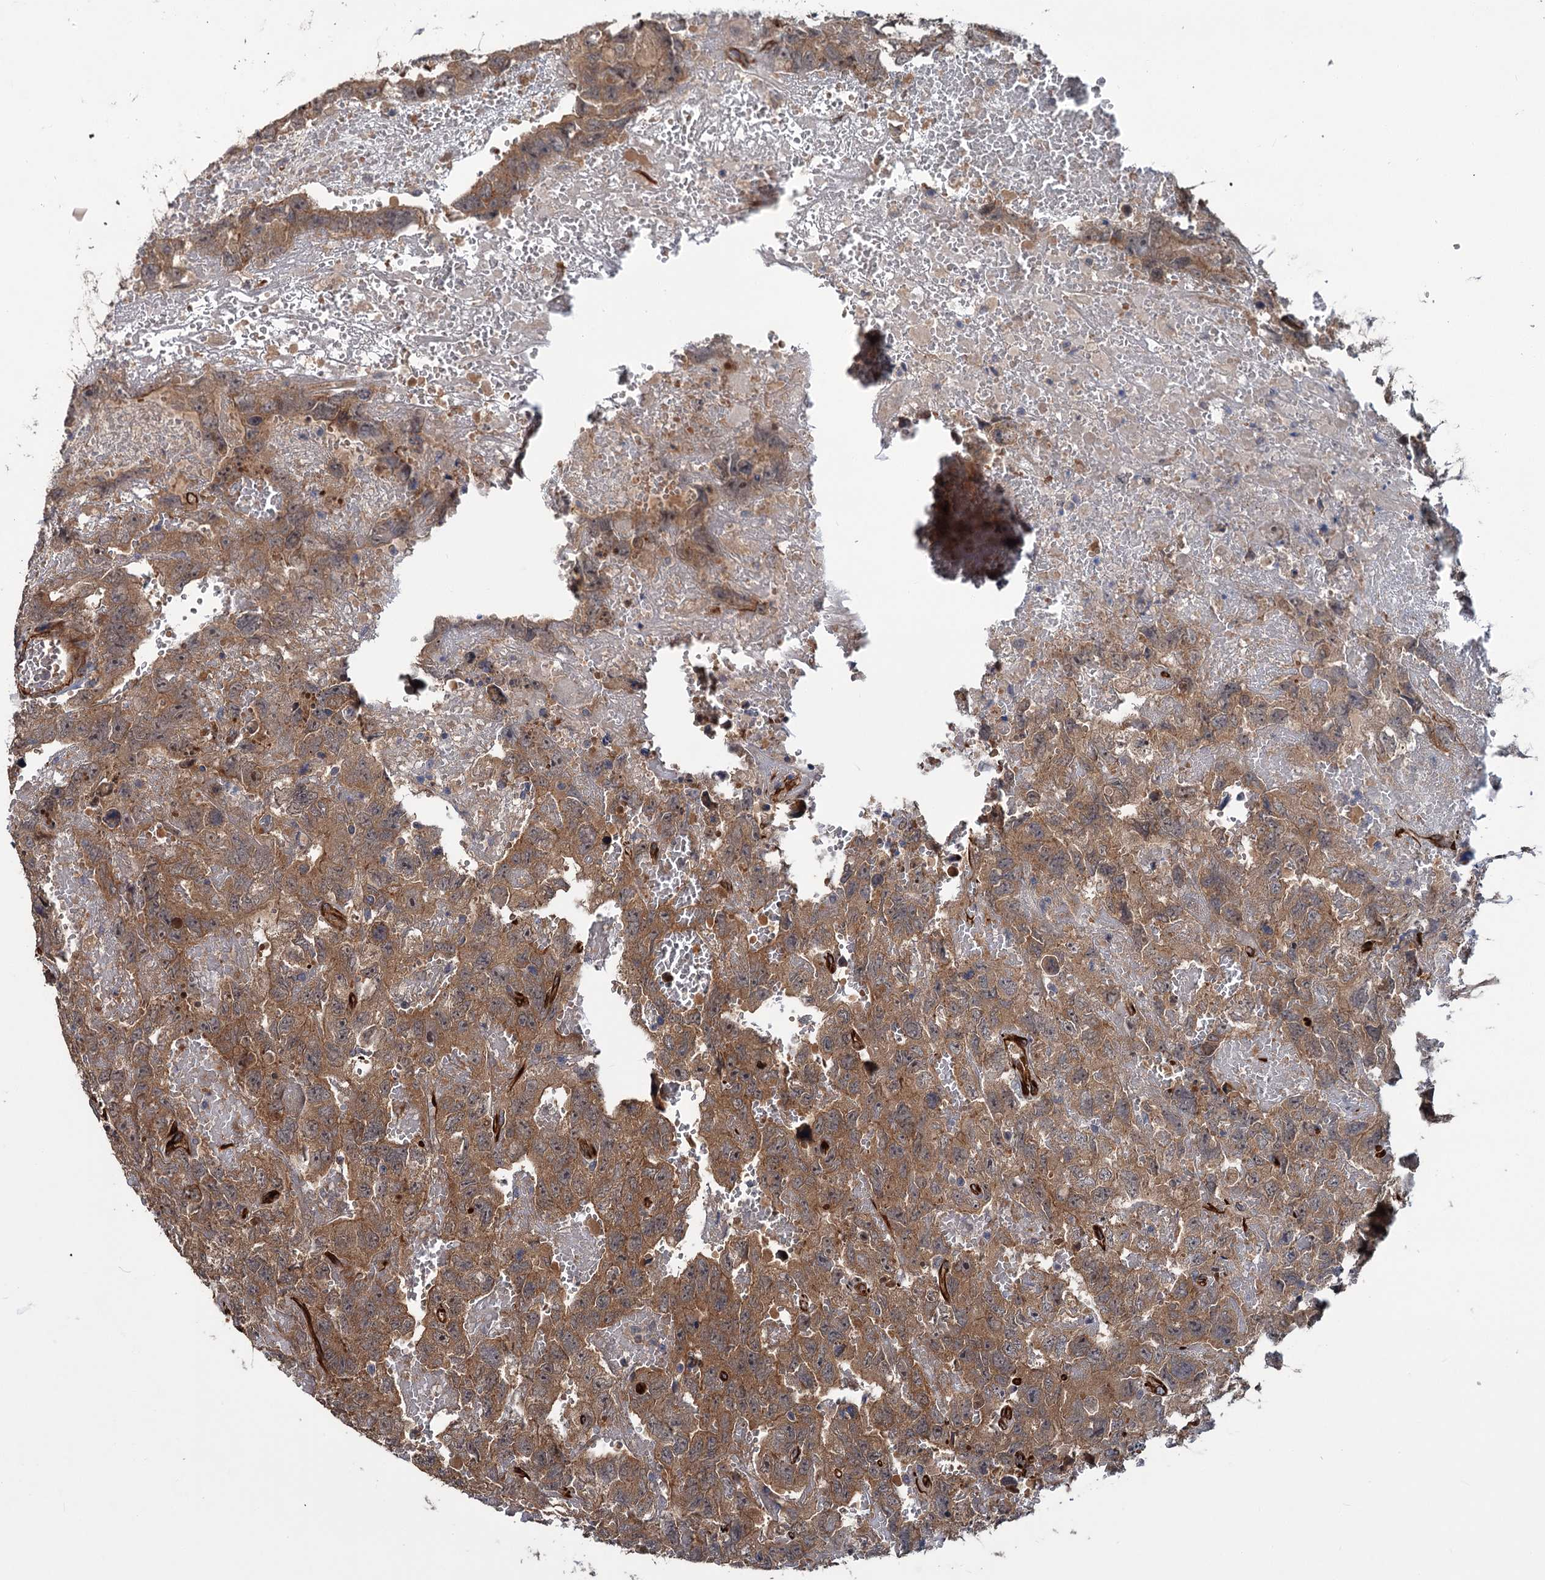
{"staining": {"intensity": "moderate", "quantity": ">75%", "location": "cytoplasmic/membranous"}, "tissue": "testis cancer", "cell_type": "Tumor cells", "image_type": "cancer", "snomed": [{"axis": "morphology", "description": "Carcinoma, Embryonal, NOS"}, {"axis": "topography", "description": "Testis"}], "caption": "High-magnification brightfield microscopy of embryonal carcinoma (testis) stained with DAB (brown) and counterstained with hematoxylin (blue). tumor cells exhibit moderate cytoplasmic/membranous positivity is present in approximately>75% of cells.", "gene": "PKN2", "patient": {"sex": "male", "age": 45}}